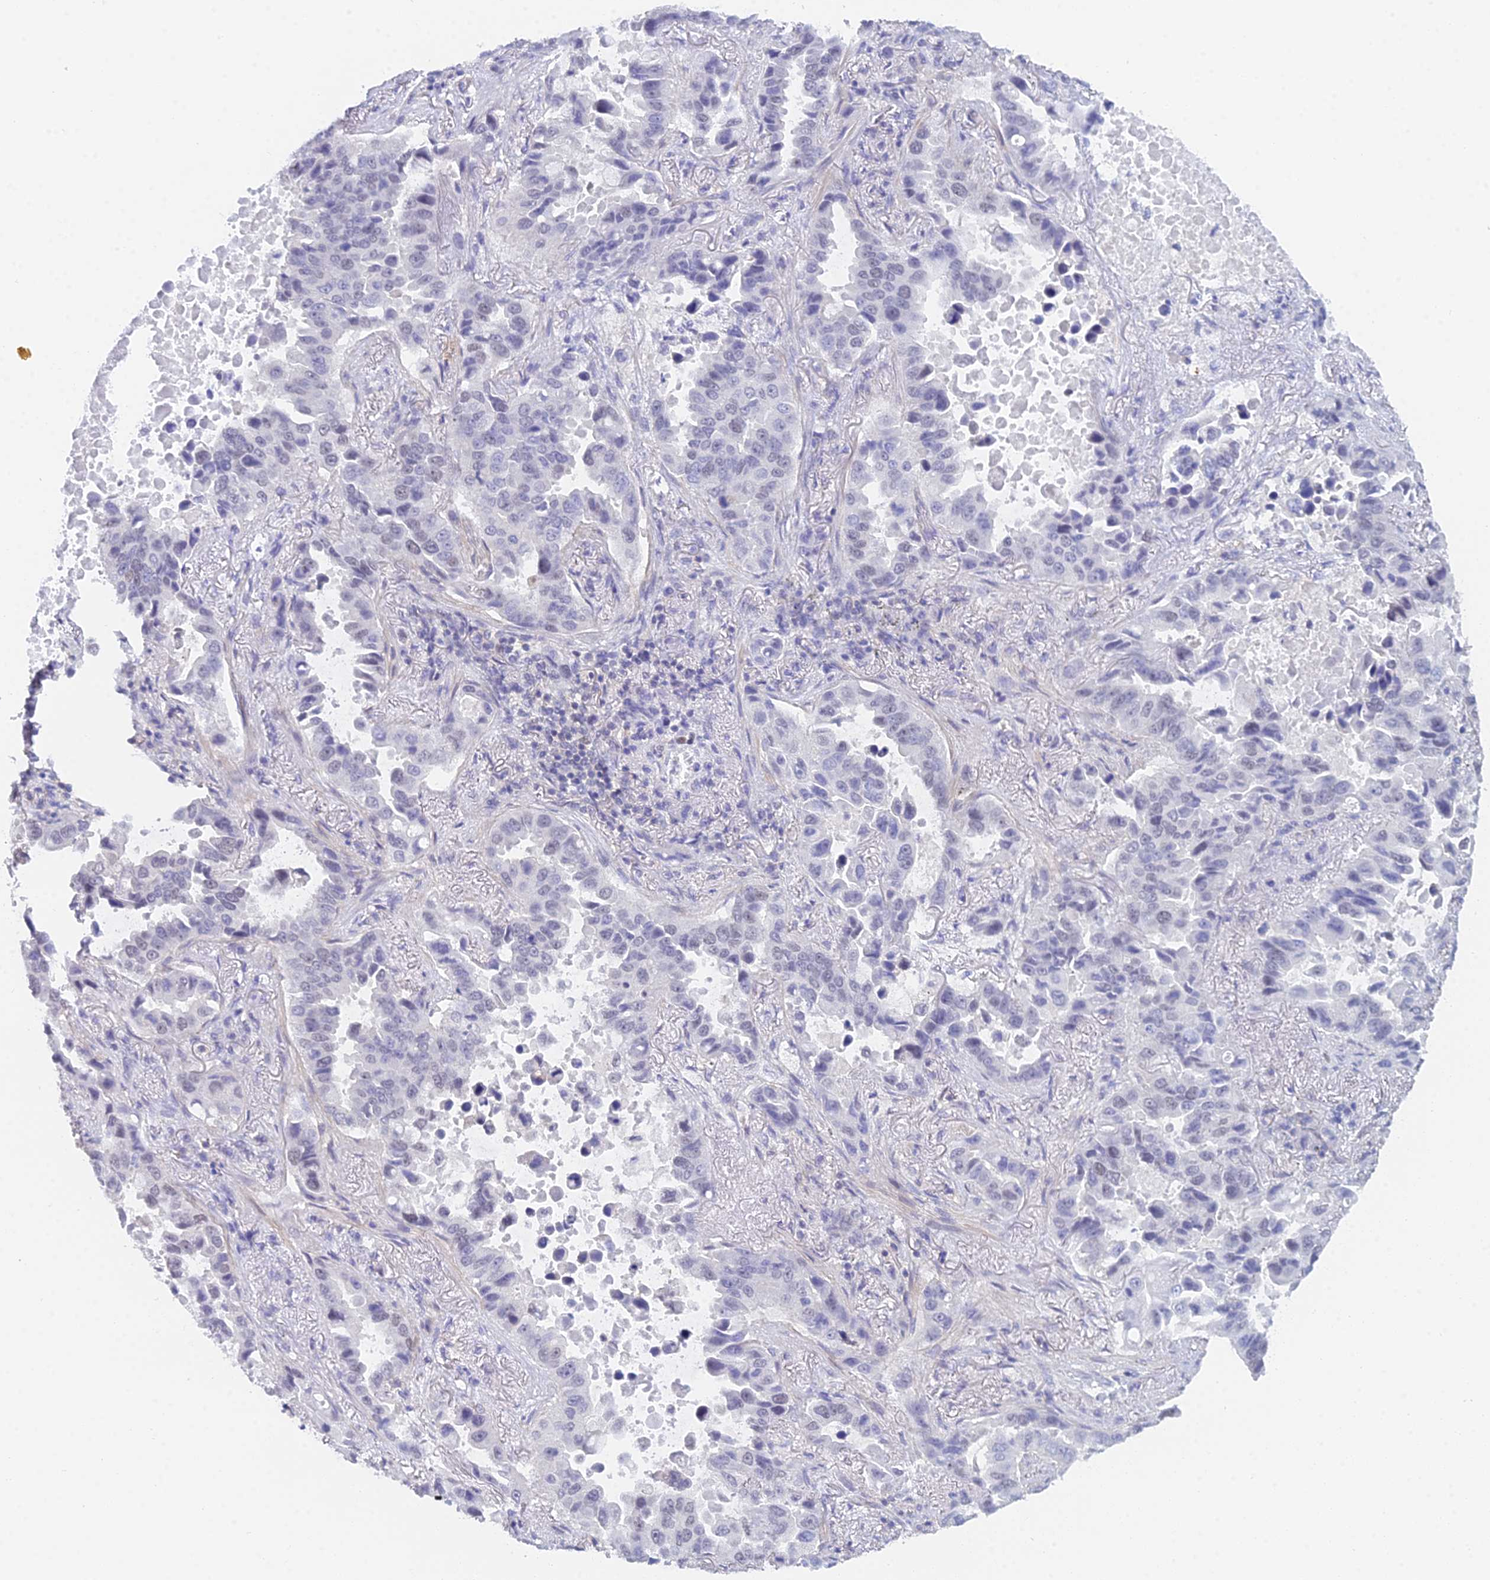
{"staining": {"intensity": "negative", "quantity": "none", "location": "none"}, "tissue": "lung cancer", "cell_type": "Tumor cells", "image_type": "cancer", "snomed": [{"axis": "morphology", "description": "Adenocarcinoma, NOS"}, {"axis": "topography", "description": "Lung"}], "caption": "Immunohistochemistry image of lung adenocarcinoma stained for a protein (brown), which demonstrates no positivity in tumor cells.", "gene": "MCM2", "patient": {"sex": "male", "age": 64}}